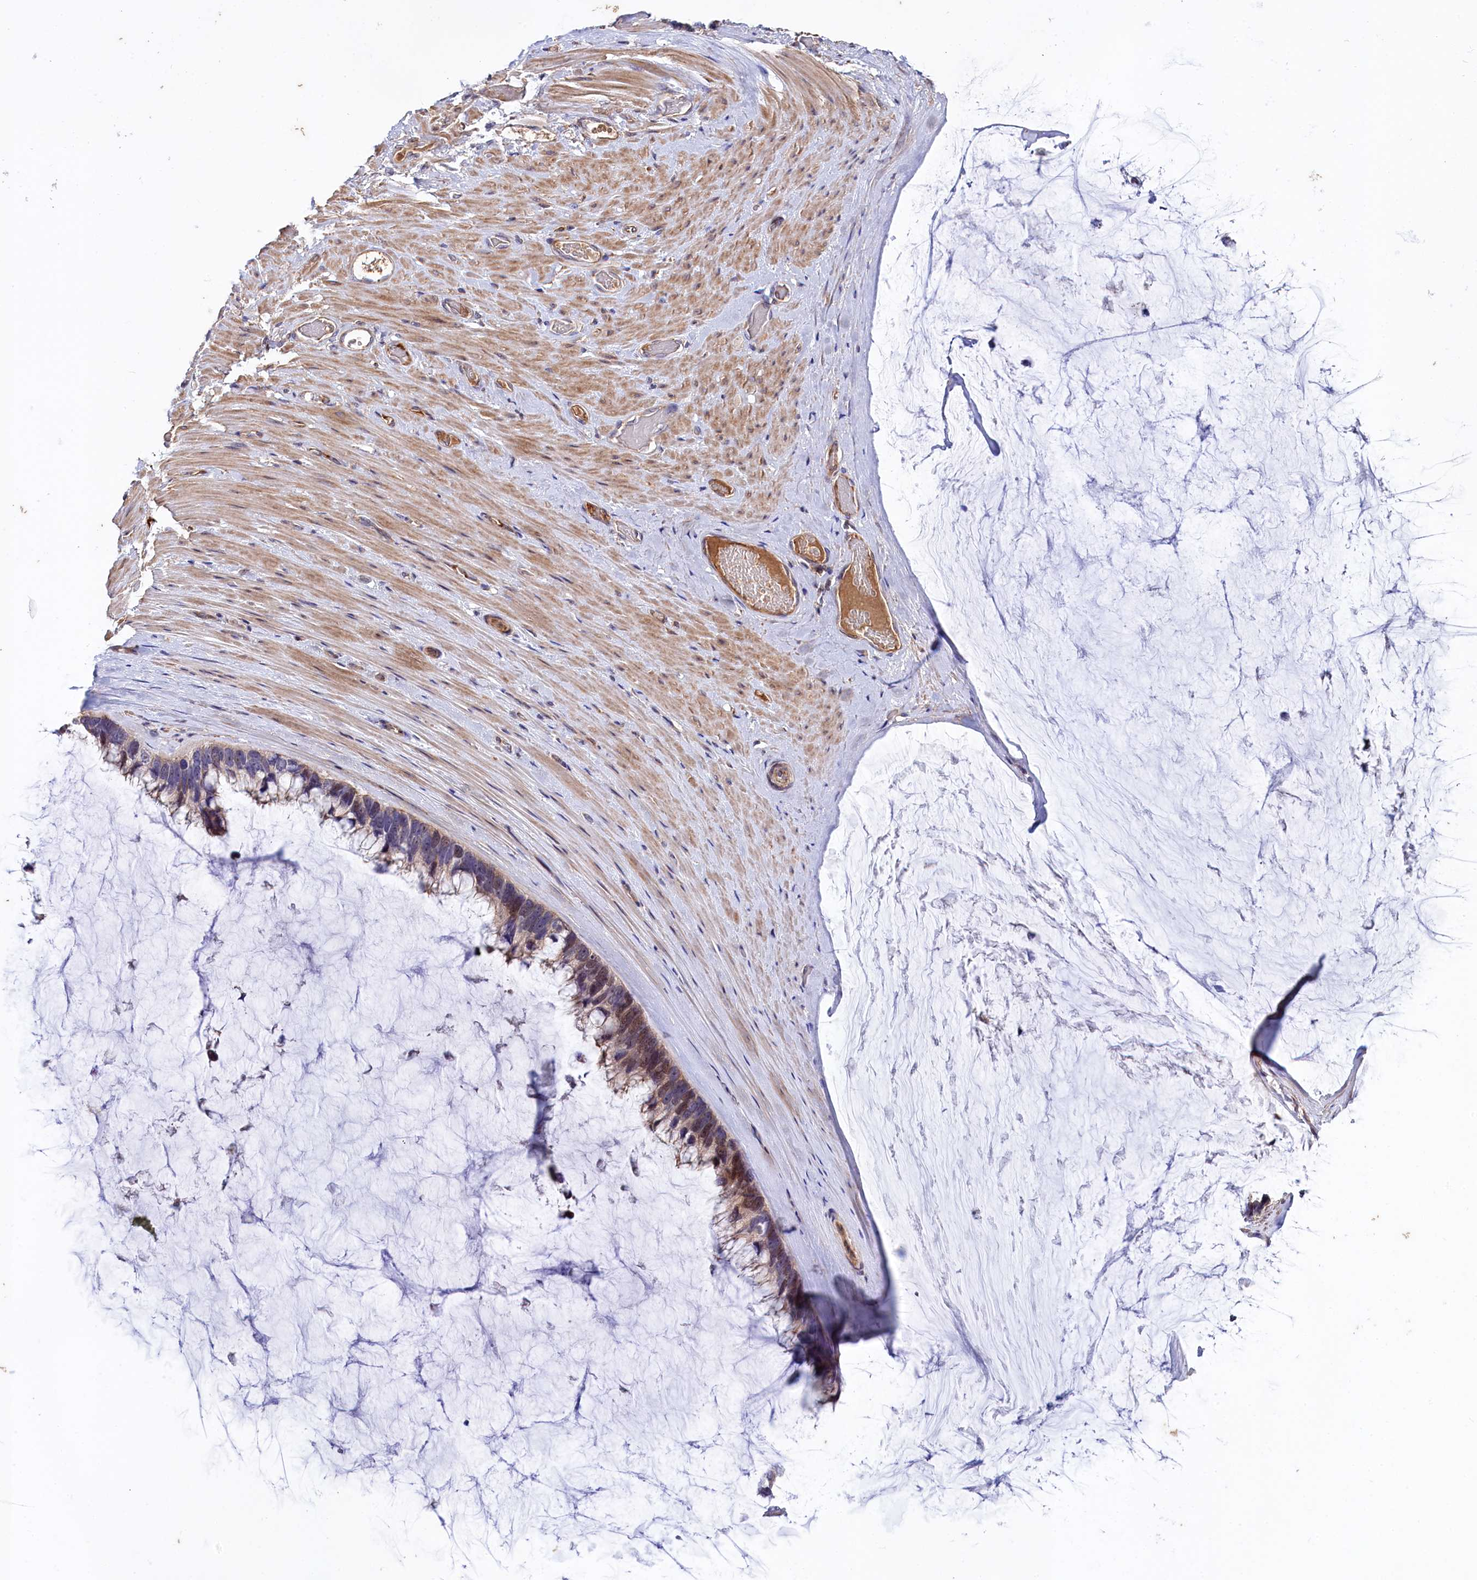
{"staining": {"intensity": "moderate", "quantity": "25%-75%", "location": "cytoplasmic/membranous"}, "tissue": "ovarian cancer", "cell_type": "Tumor cells", "image_type": "cancer", "snomed": [{"axis": "morphology", "description": "Cystadenocarcinoma, mucinous, NOS"}, {"axis": "topography", "description": "Ovary"}], "caption": "Immunohistochemistry (IHC) photomicrograph of neoplastic tissue: ovarian cancer (mucinous cystadenocarcinoma) stained using immunohistochemistry shows medium levels of moderate protein expression localized specifically in the cytoplasmic/membranous of tumor cells, appearing as a cytoplasmic/membranous brown color.", "gene": "RPUSD3", "patient": {"sex": "female", "age": 39}}